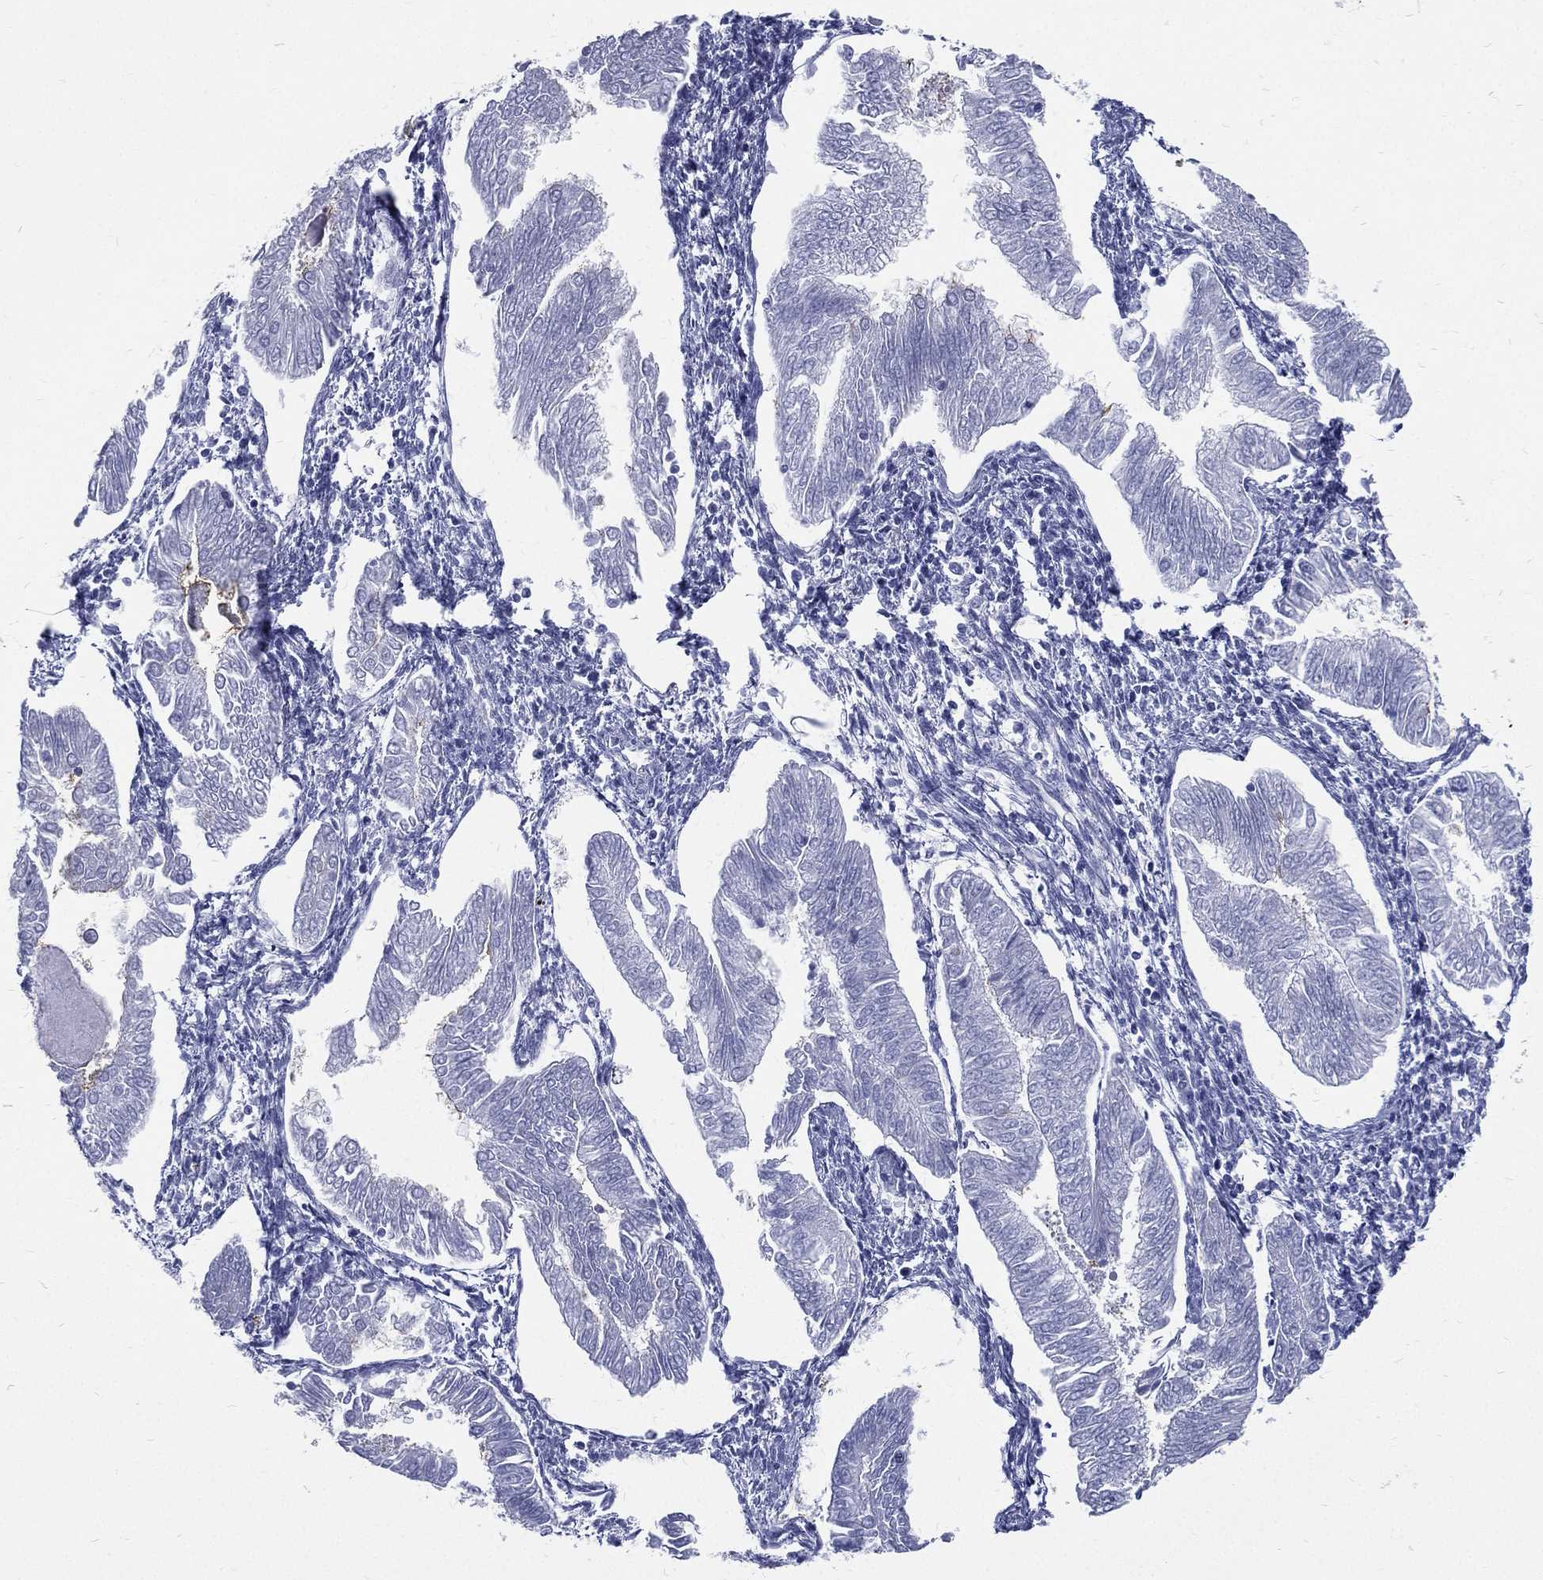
{"staining": {"intensity": "negative", "quantity": "none", "location": "none"}, "tissue": "endometrial cancer", "cell_type": "Tumor cells", "image_type": "cancer", "snomed": [{"axis": "morphology", "description": "Adenocarcinoma, NOS"}, {"axis": "topography", "description": "Endometrium"}], "caption": "Tumor cells show no significant positivity in endometrial cancer.", "gene": "RSPH4A", "patient": {"sex": "female", "age": 53}}